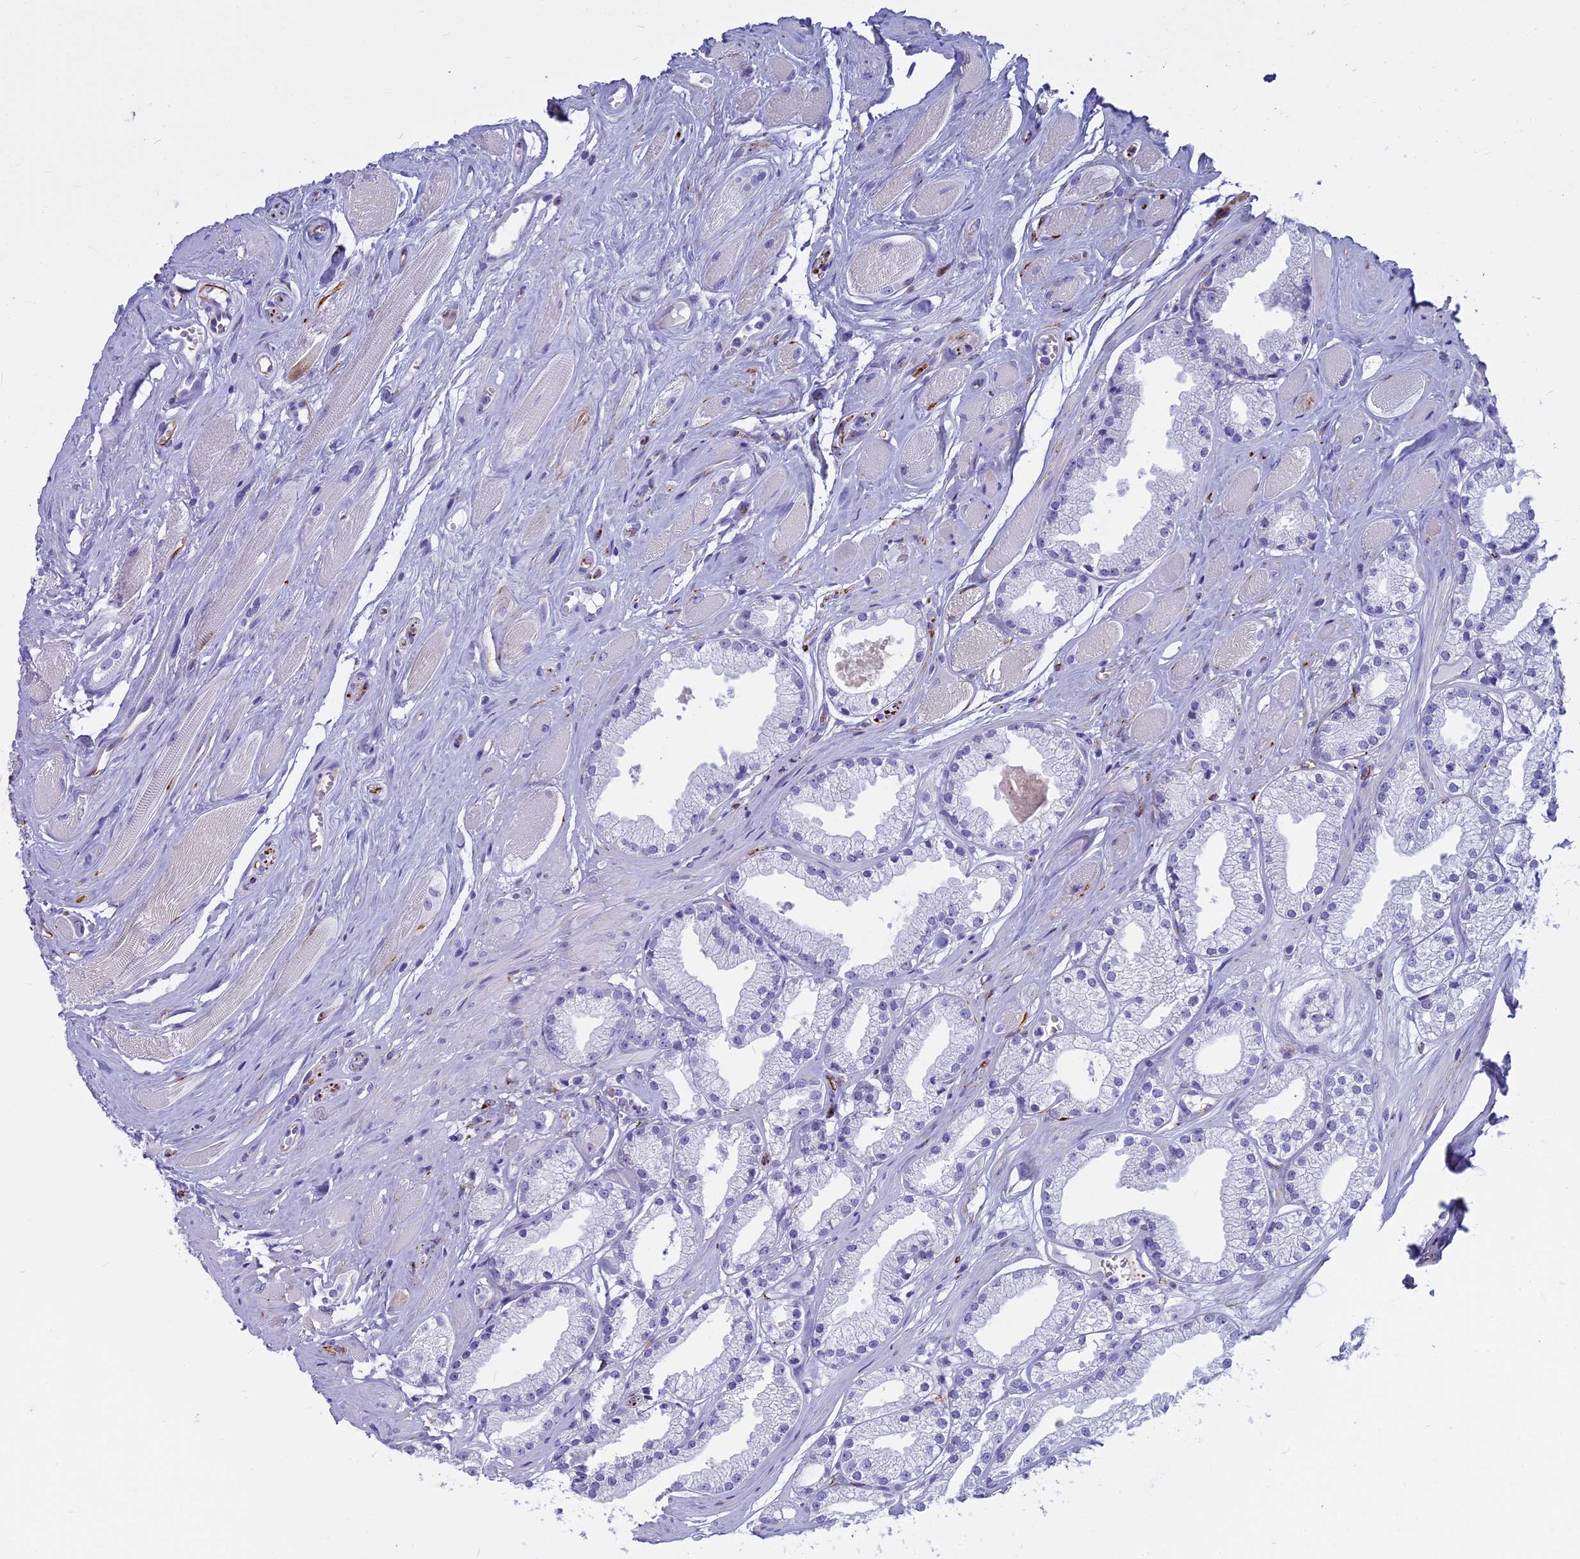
{"staining": {"intensity": "negative", "quantity": "none", "location": "none"}, "tissue": "prostate cancer", "cell_type": "Tumor cells", "image_type": "cancer", "snomed": [{"axis": "morphology", "description": "Adenocarcinoma, High grade"}, {"axis": "topography", "description": "Prostate"}], "caption": "Immunohistochemical staining of prostate cancer demonstrates no significant positivity in tumor cells.", "gene": "EVI2A", "patient": {"sex": "male", "age": 67}}